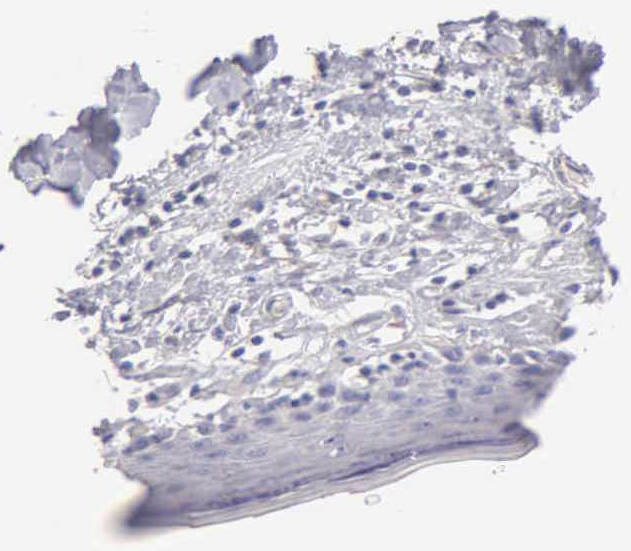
{"staining": {"intensity": "negative", "quantity": "none", "location": "none"}, "tissue": "skin", "cell_type": "Epidermal cells", "image_type": "normal", "snomed": [{"axis": "morphology", "description": "Normal tissue, NOS"}, {"axis": "topography", "description": "Vascular tissue"}, {"axis": "topography", "description": "Vulva"}, {"axis": "topography", "description": "Peripheral nerve tissue"}], "caption": "DAB immunohistochemical staining of unremarkable human skin exhibits no significant staining in epidermal cells.", "gene": "APP", "patient": {"sex": "female", "age": 86}}